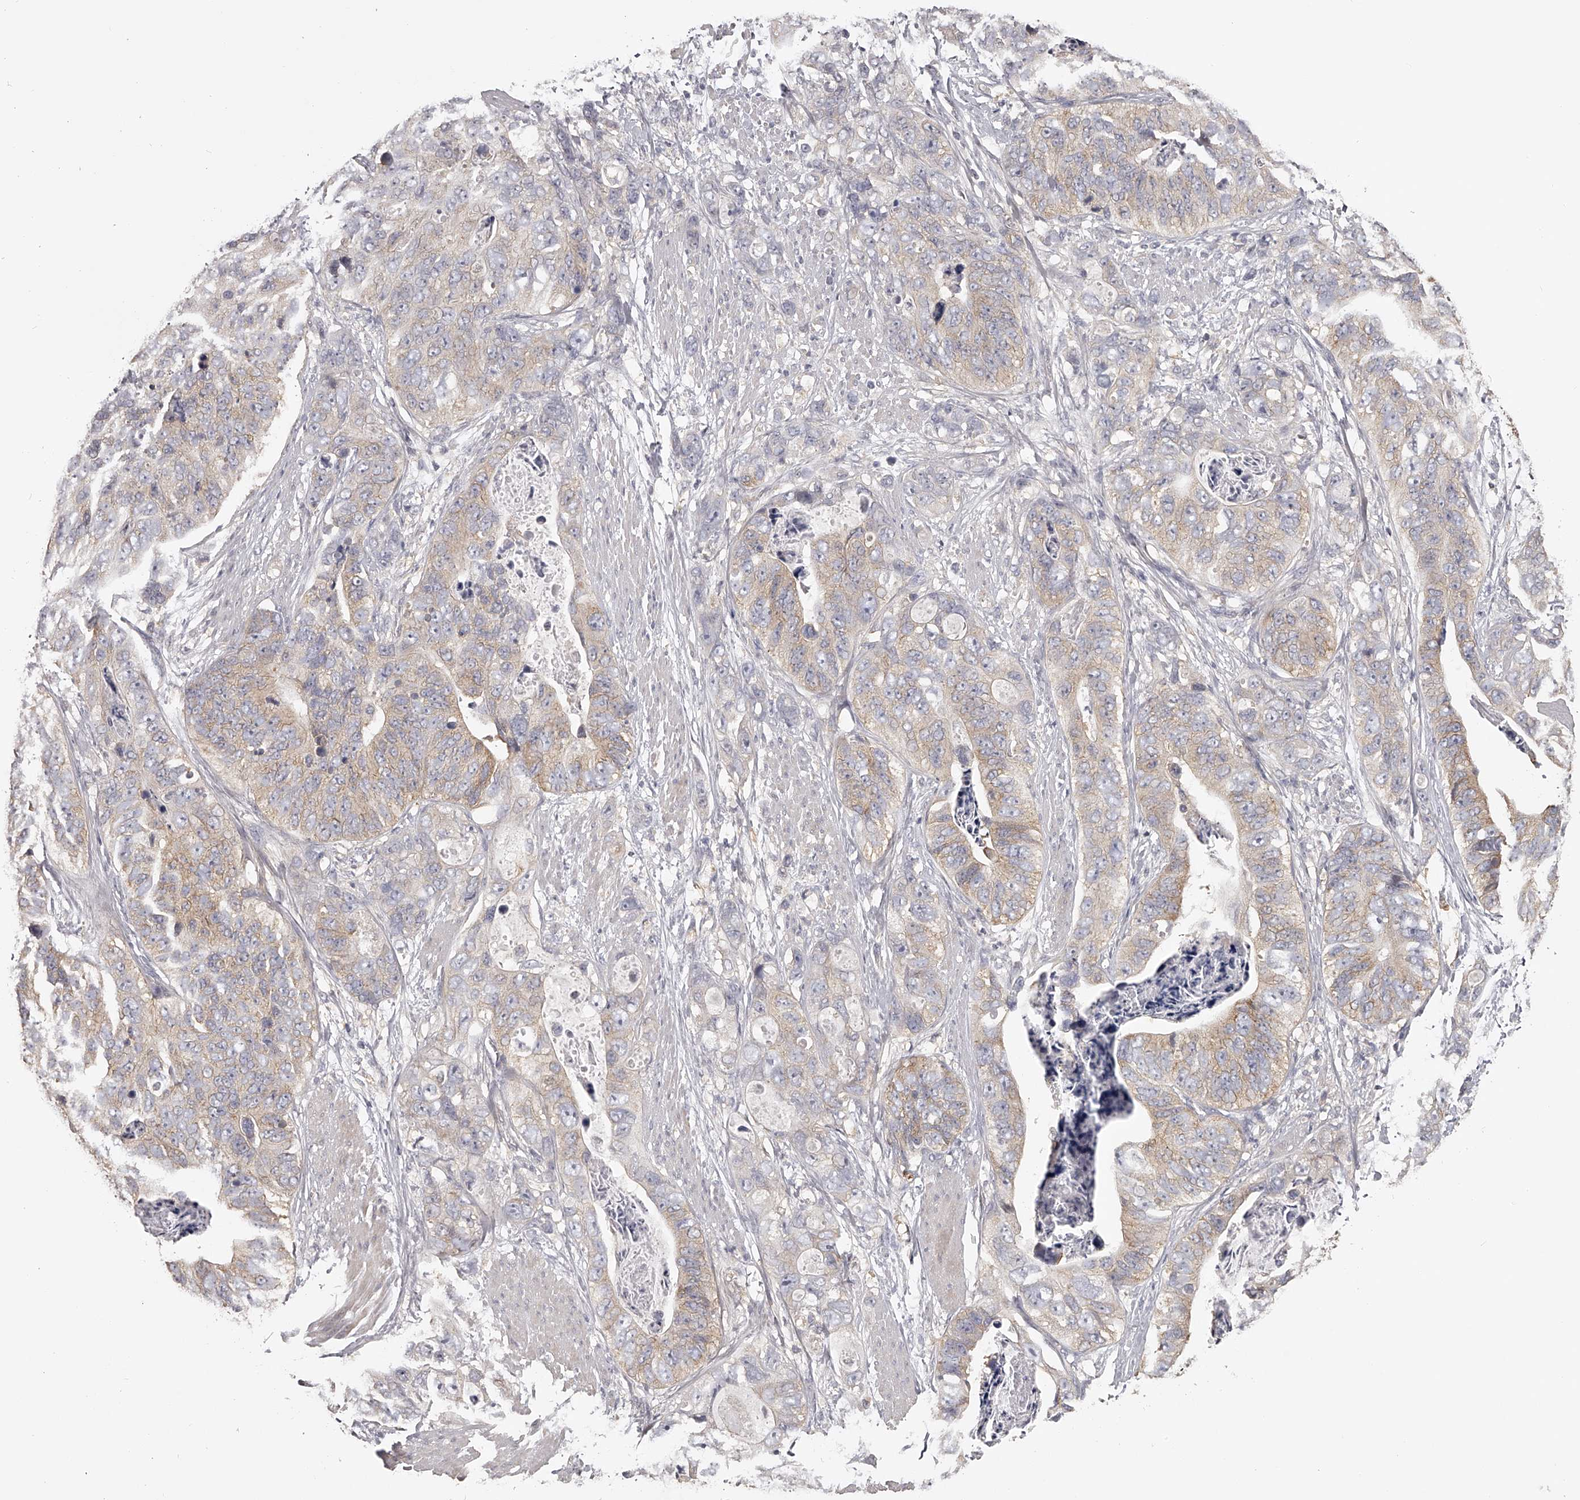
{"staining": {"intensity": "weak", "quantity": "25%-75%", "location": "cytoplasmic/membranous"}, "tissue": "stomach cancer", "cell_type": "Tumor cells", "image_type": "cancer", "snomed": [{"axis": "morphology", "description": "Adenocarcinoma, NOS"}, {"axis": "topography", "description": "Stomach"}], "caption": "Weak cytoplasmic/membranous positivity is identified in approximately 25%-75% of tumor cells in adenocarcinoma (stomach).", "gene": "TNN", "patient": {"sex": "female", "age": 89}}